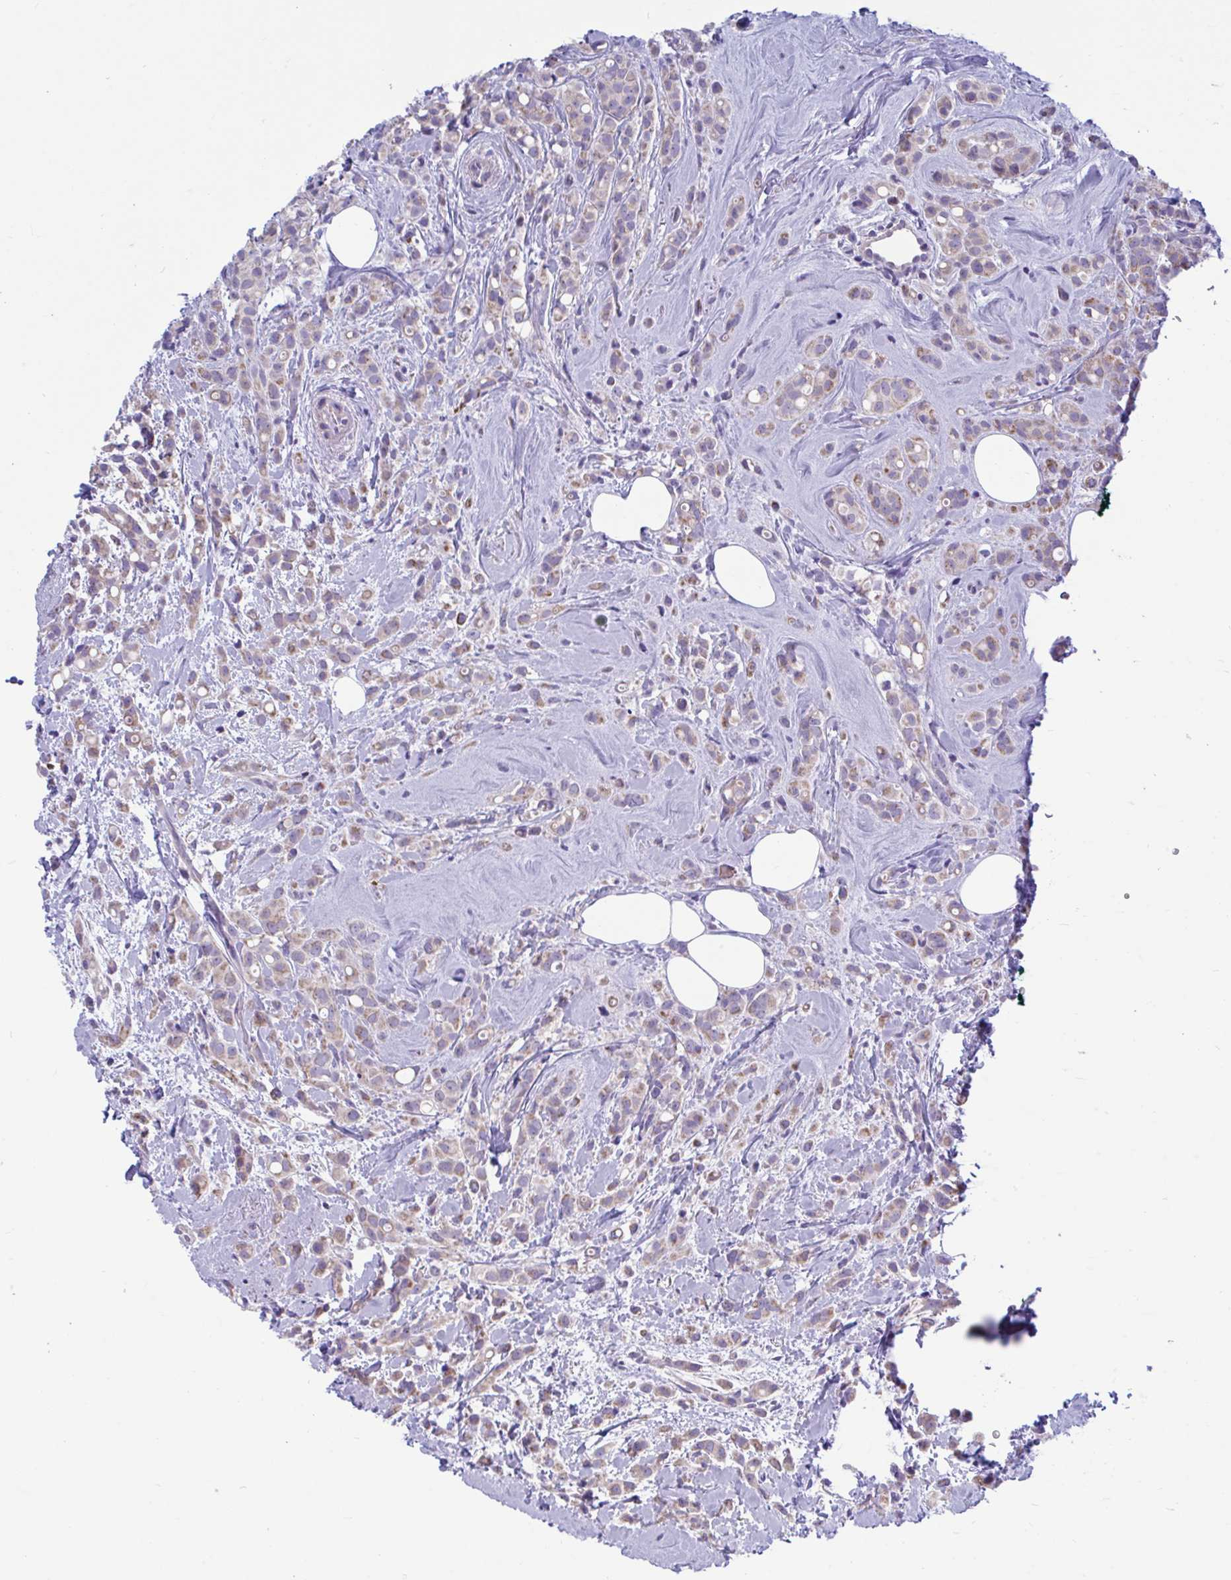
{"staining": {"intensity": "weak", "quantity": ">75%", "location": "cytoplasmic/membranous"}, "tissue": "breast cancer", "cell_type": "Tumor cells", "image_type": "cancer", "snomed": [{"axis": "morphology", "description": "Lobular carcinoma"}, {"axis": "topography", "description": "Breast"}], "caption": "Protein expression analysis of breast lobular carcinoma exhibits weak cytoplasmic/membranous expression in approximately >75% of tumor cells. (Brightfield microscopy of DAB IHC at high magnification).", "gene": "OR13A1", "patient": {"sex": "female", "age": 68}}